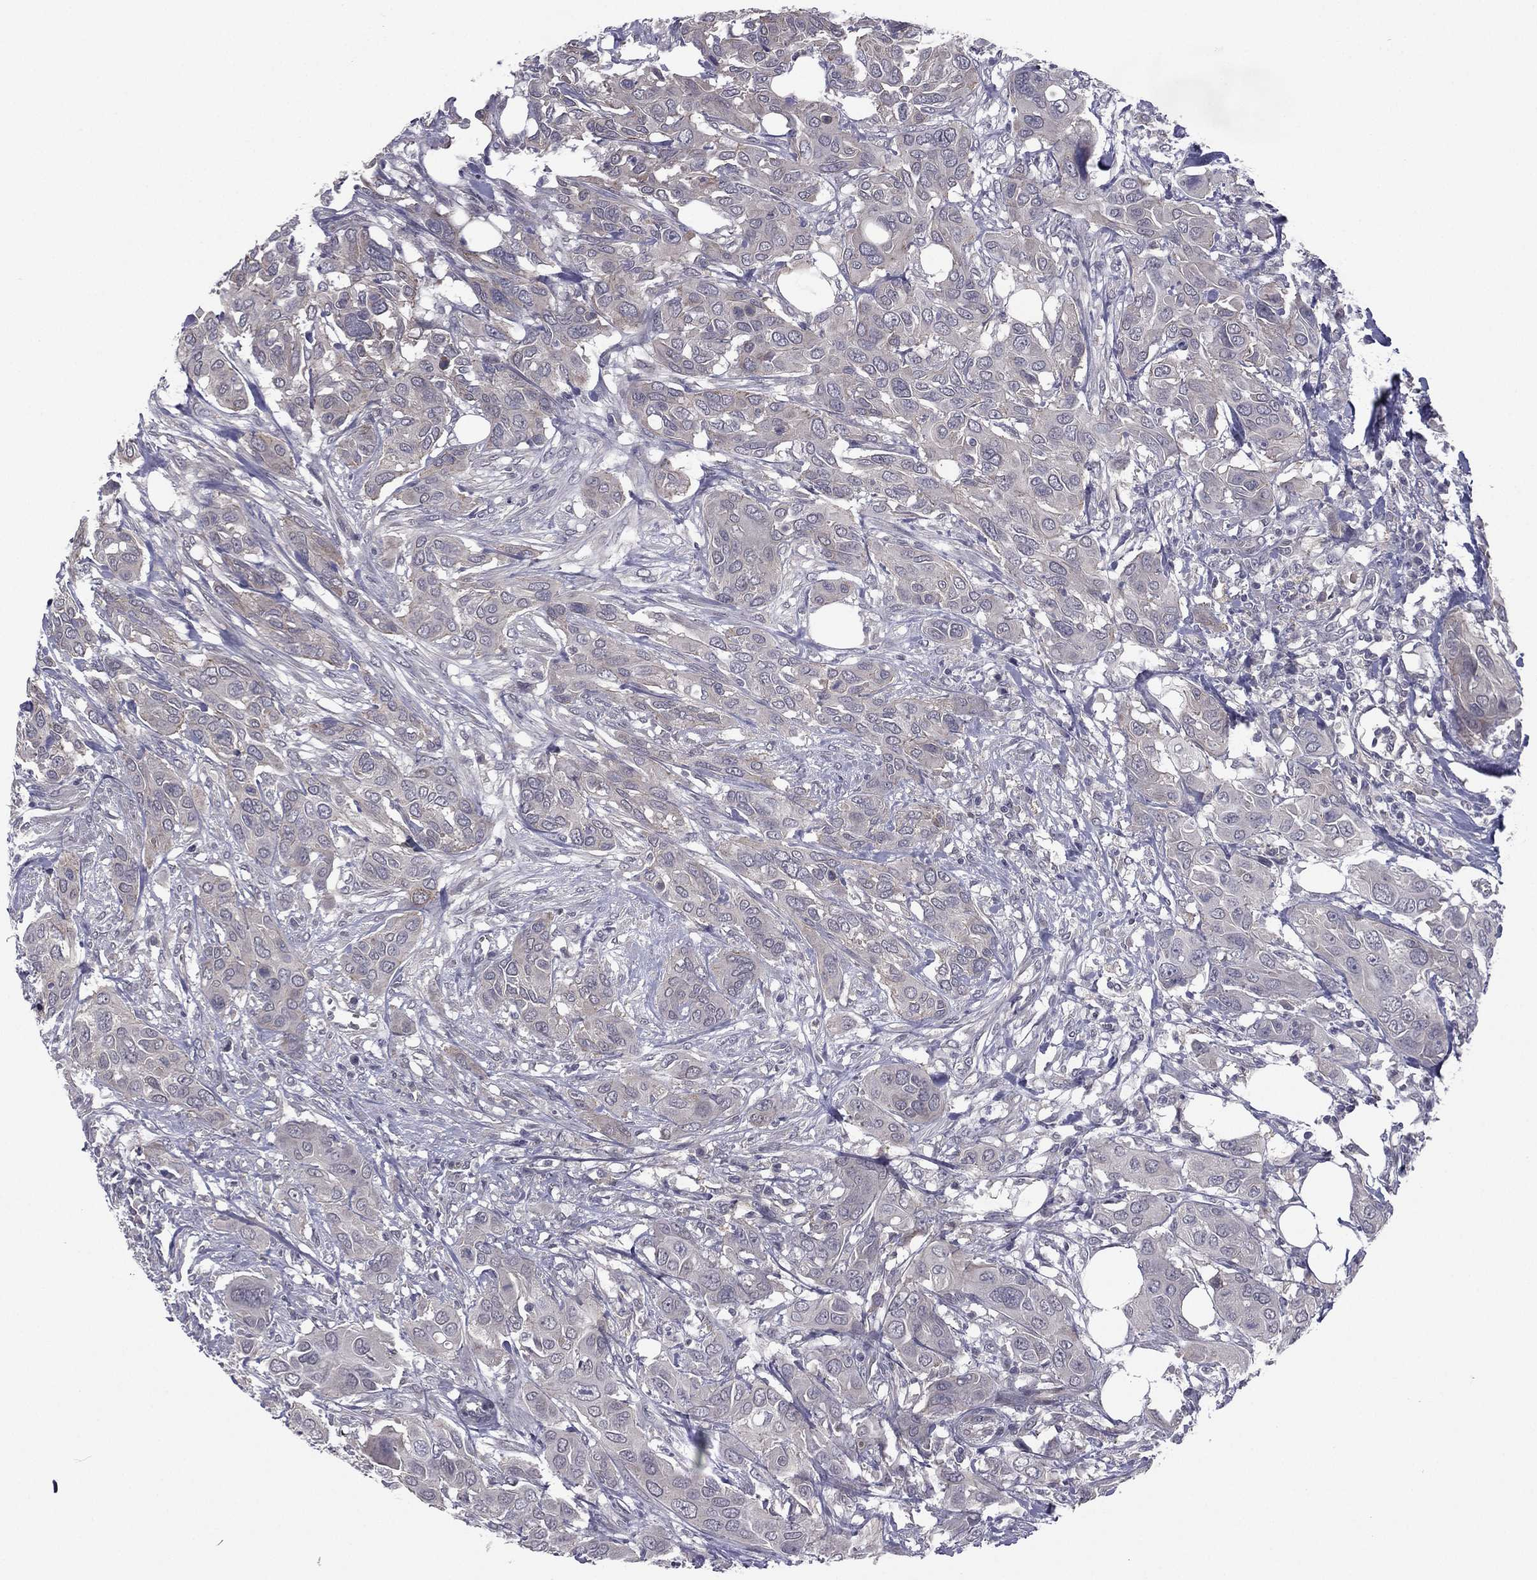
{"staining": {"intensity": "negative", "quantity": "none", "location": "none"}, "tissue": "urothelial cancer", "cell_type": "Tumor cells", "image_type": "cancer", "snomed": [{"axis": "morphology", "description": "Urothelial carcinoma, NOS"}, {"axis": "morphology", "description": "Urothelial carcinoma, High grade"}, {"axis": "topography", "description": "Urinary bladder"}], "caption": "This is an IHC histopathology image of human urothelial cancer. There is no expression in tumor cells.", "gene": "ACTRT2", "patient": {"sex": "male", "age": 63}}